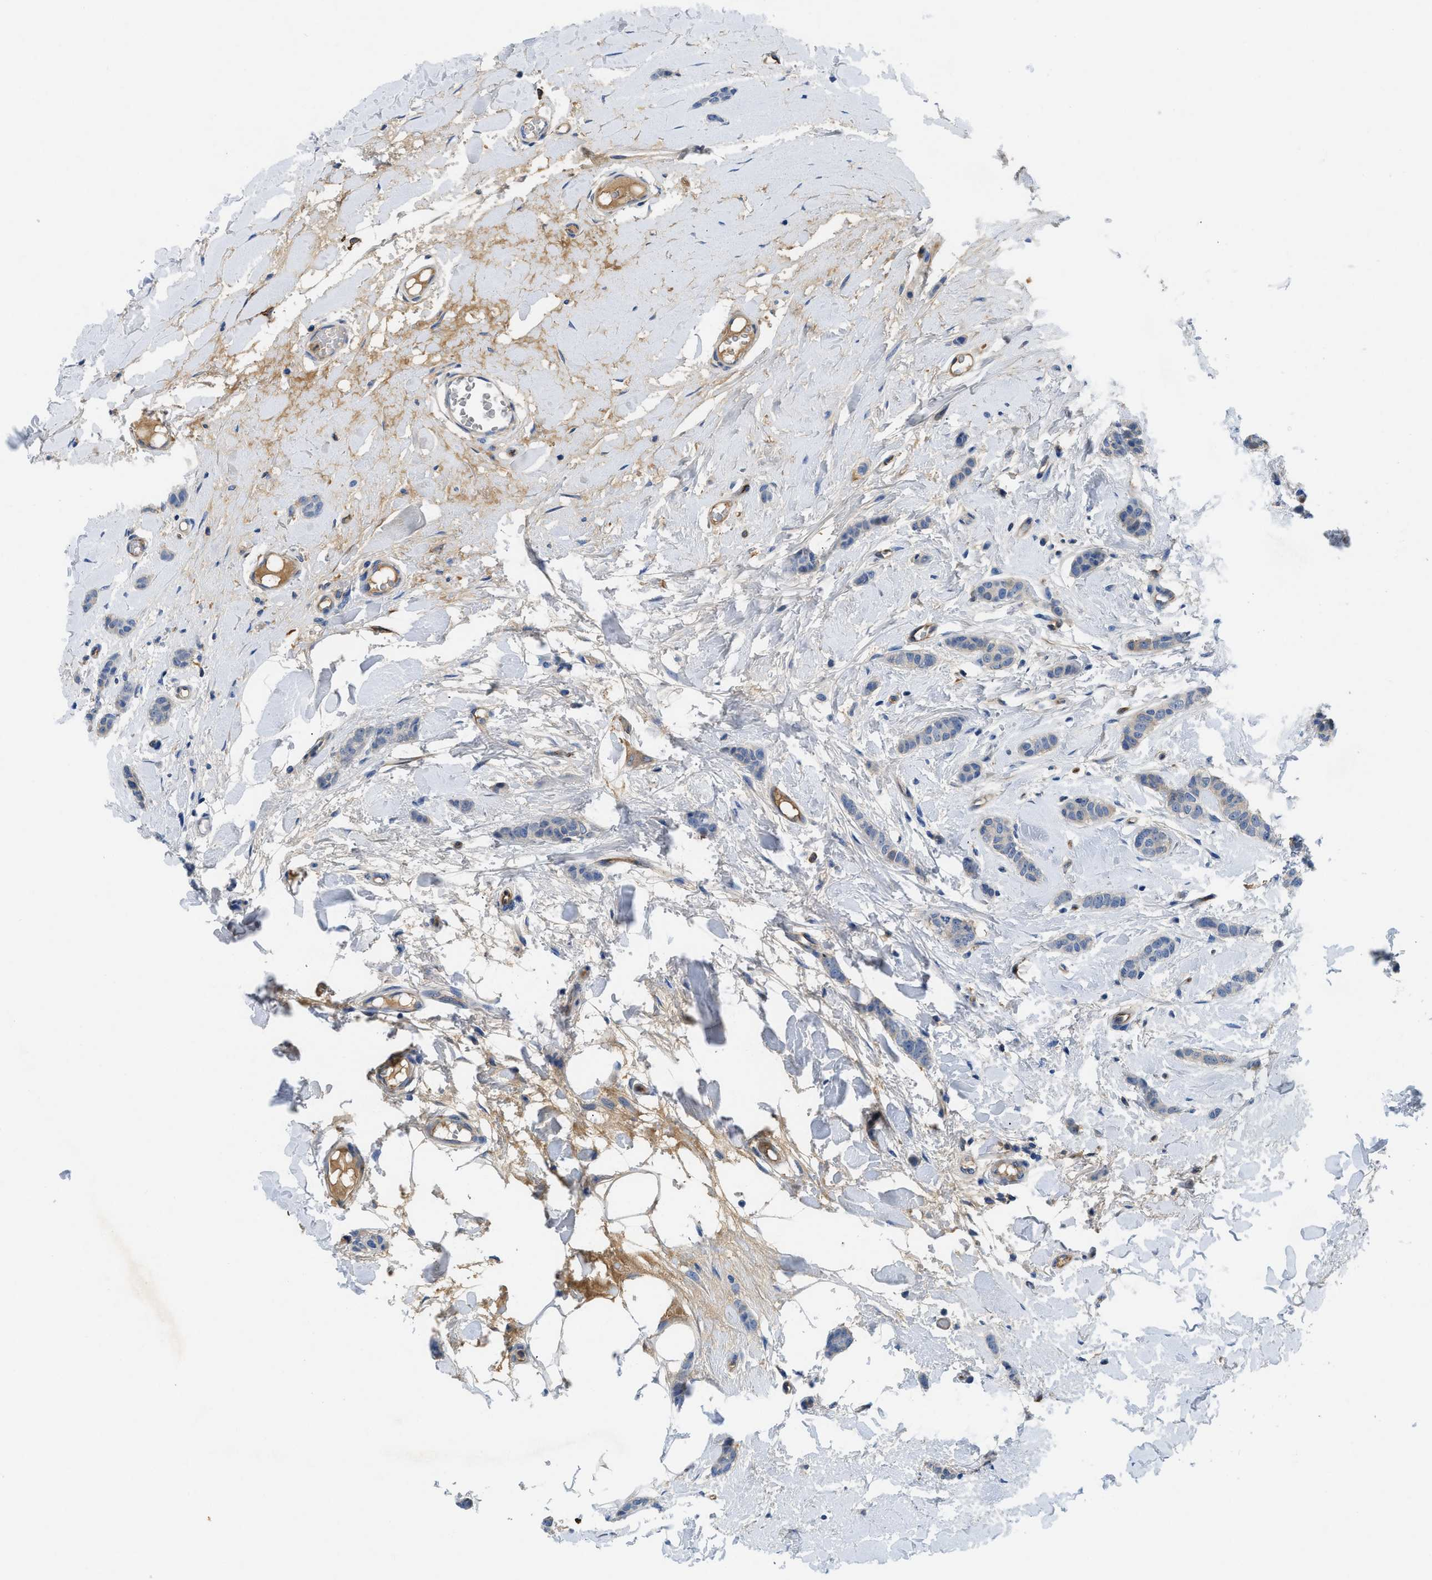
{"staining": {"intensity": "weak", "quantity": "<25%", "location": "cytoplasmic/membranous"}, "tissue": "breast cancer", "cell_type": "Tumor cells", "image_type": "cancer", "snomed": [{"axis": "morphology", "description": "Lobular carcinoma"}, {"axis": "topography", "description": "Skin"}, {"axis": "topography", "description": "Breast"}], "caption": "This is an IHC image of breast cancer. There is no expression in tumor cells.", "gene": "SPEG", "patient": {"sex": "female", "age": 46}}